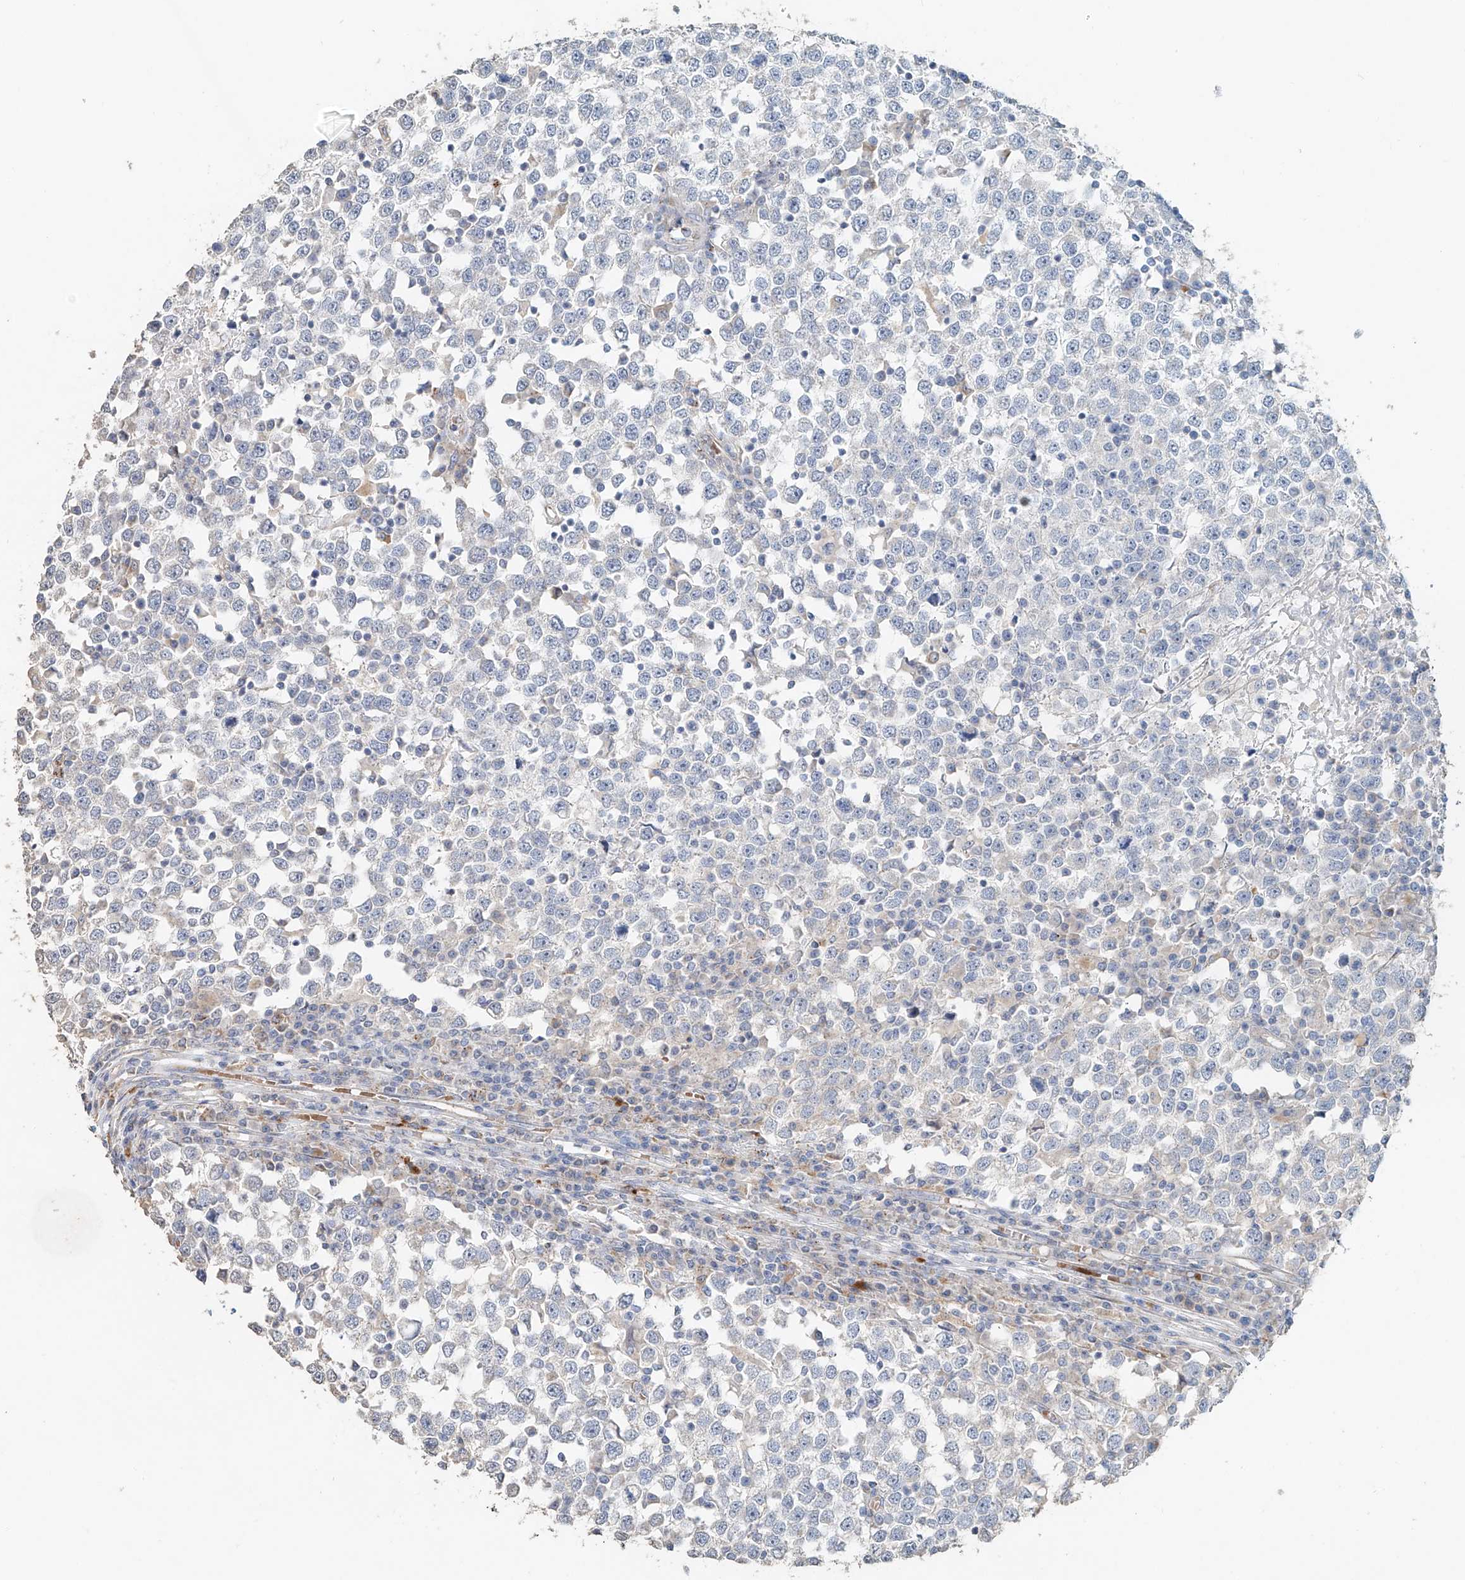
{"staining": {"intensity": "negative", "quantity": "none", "location": "none"}, "tissue": "testis cancer", "cell_type": "Tumor cells", "image_type": "cancer", "snomed": [{"axis": "morphology", "description": "Seminoma, NOS"}, {"axis": "topography", "description": "Testis"}], "caption": "A histopathology image of testis cancer (seminoma) stained for a protein displays no brown staining in tumor cells.", "gene": "TRIM47", "patient": {"sex": "male", "age": 65}}